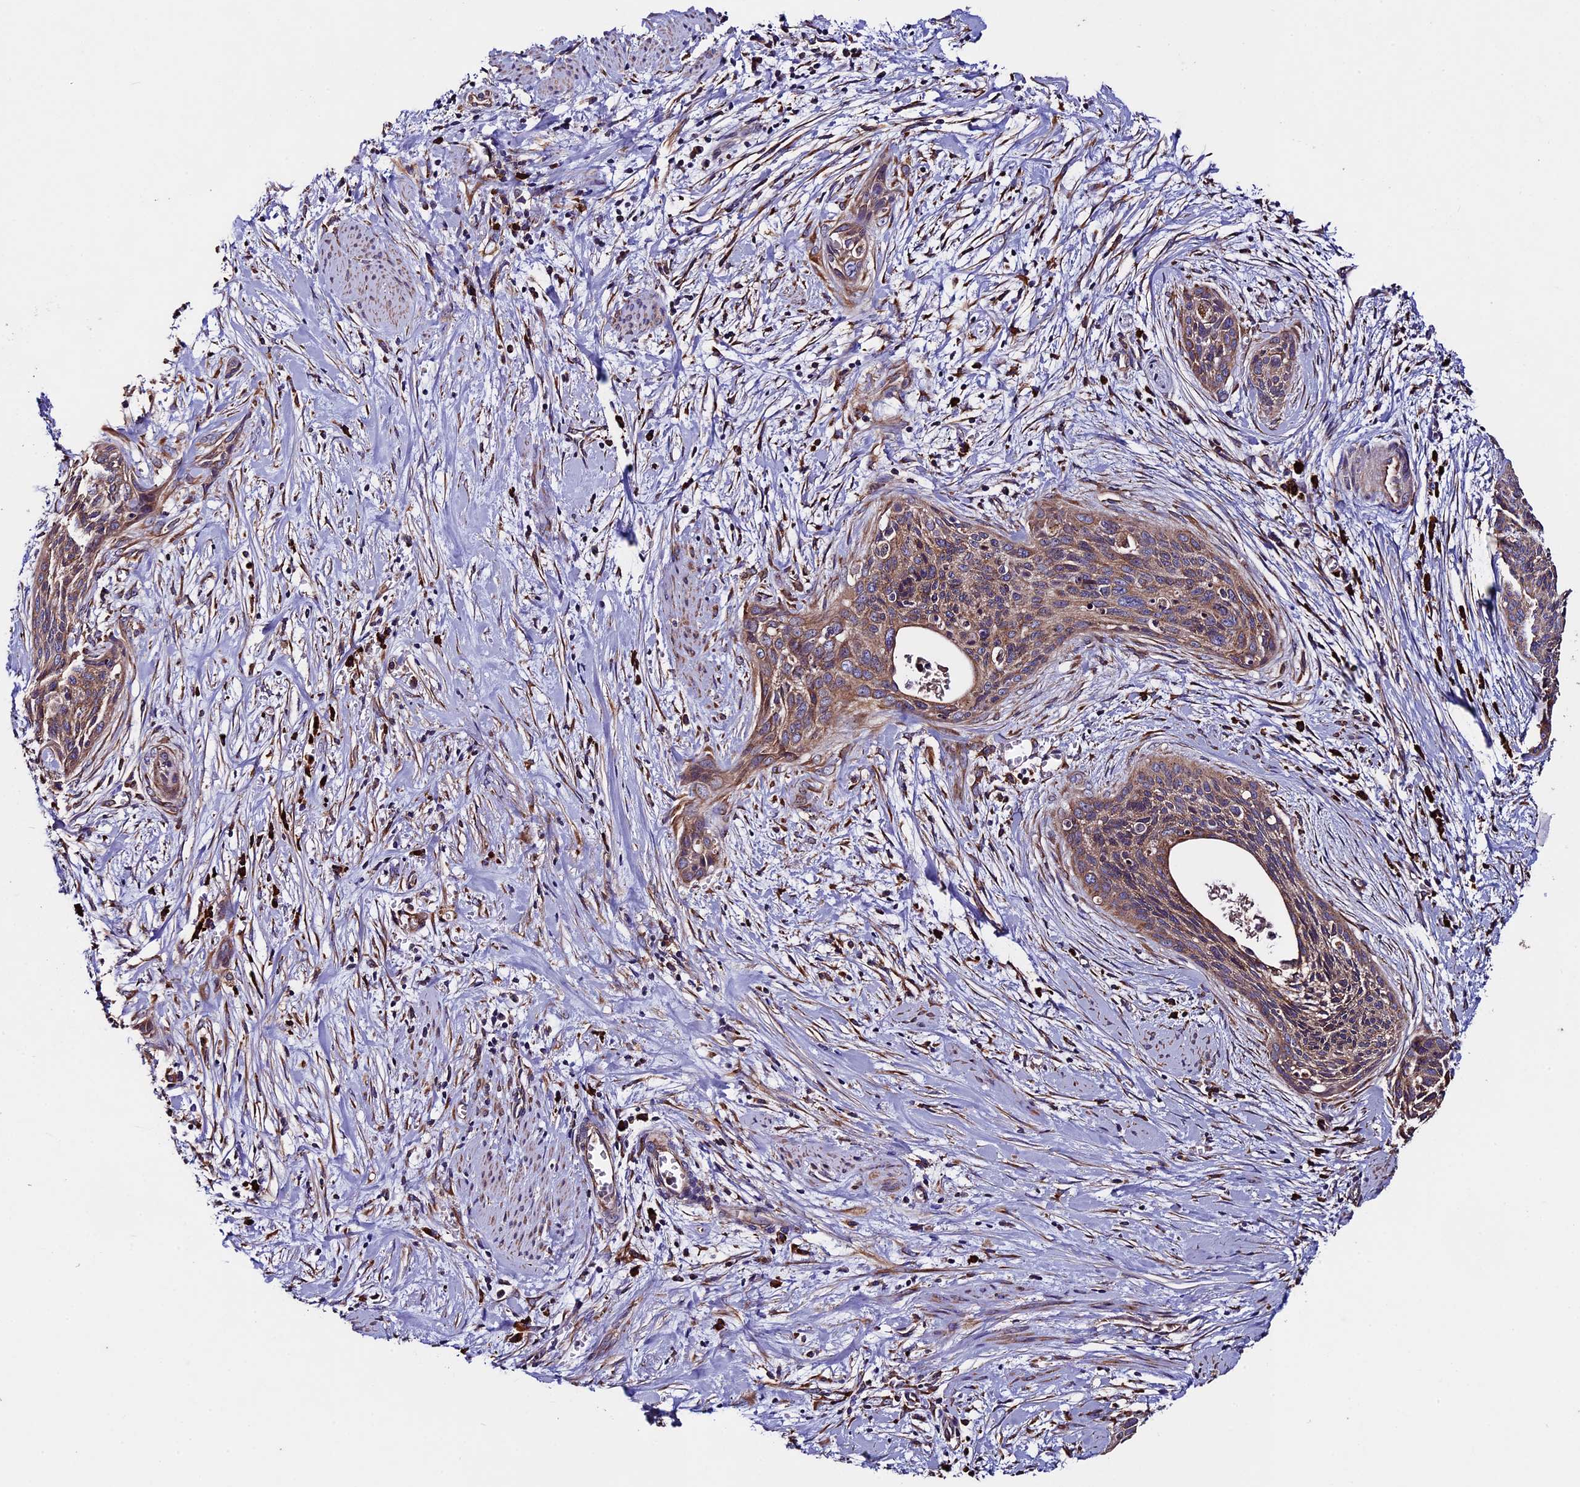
{"staining": {"intensity": "moderate", "quantity": ">75%", "location": "cytoplasmic/membranous"}, "tissue": "cervical cancer", "cell_type": "Tumor cells", "image_type": "cancer", "snomed": [{"axis": "morphology", "description": "Squamous cell carcinoma, NOS"}, {"axis": "topography", "description": "Cervix"}], "caption": "Approximately >75% of tumor cells in human cervical cancer (squamous cell carcinoma) exhibit moderate cytoplasmic/membranous protein staining as visualized by brown immunohistochemical staining.", "gene": "BTBD3", "patient": {"sex": "female", "age": 55}}